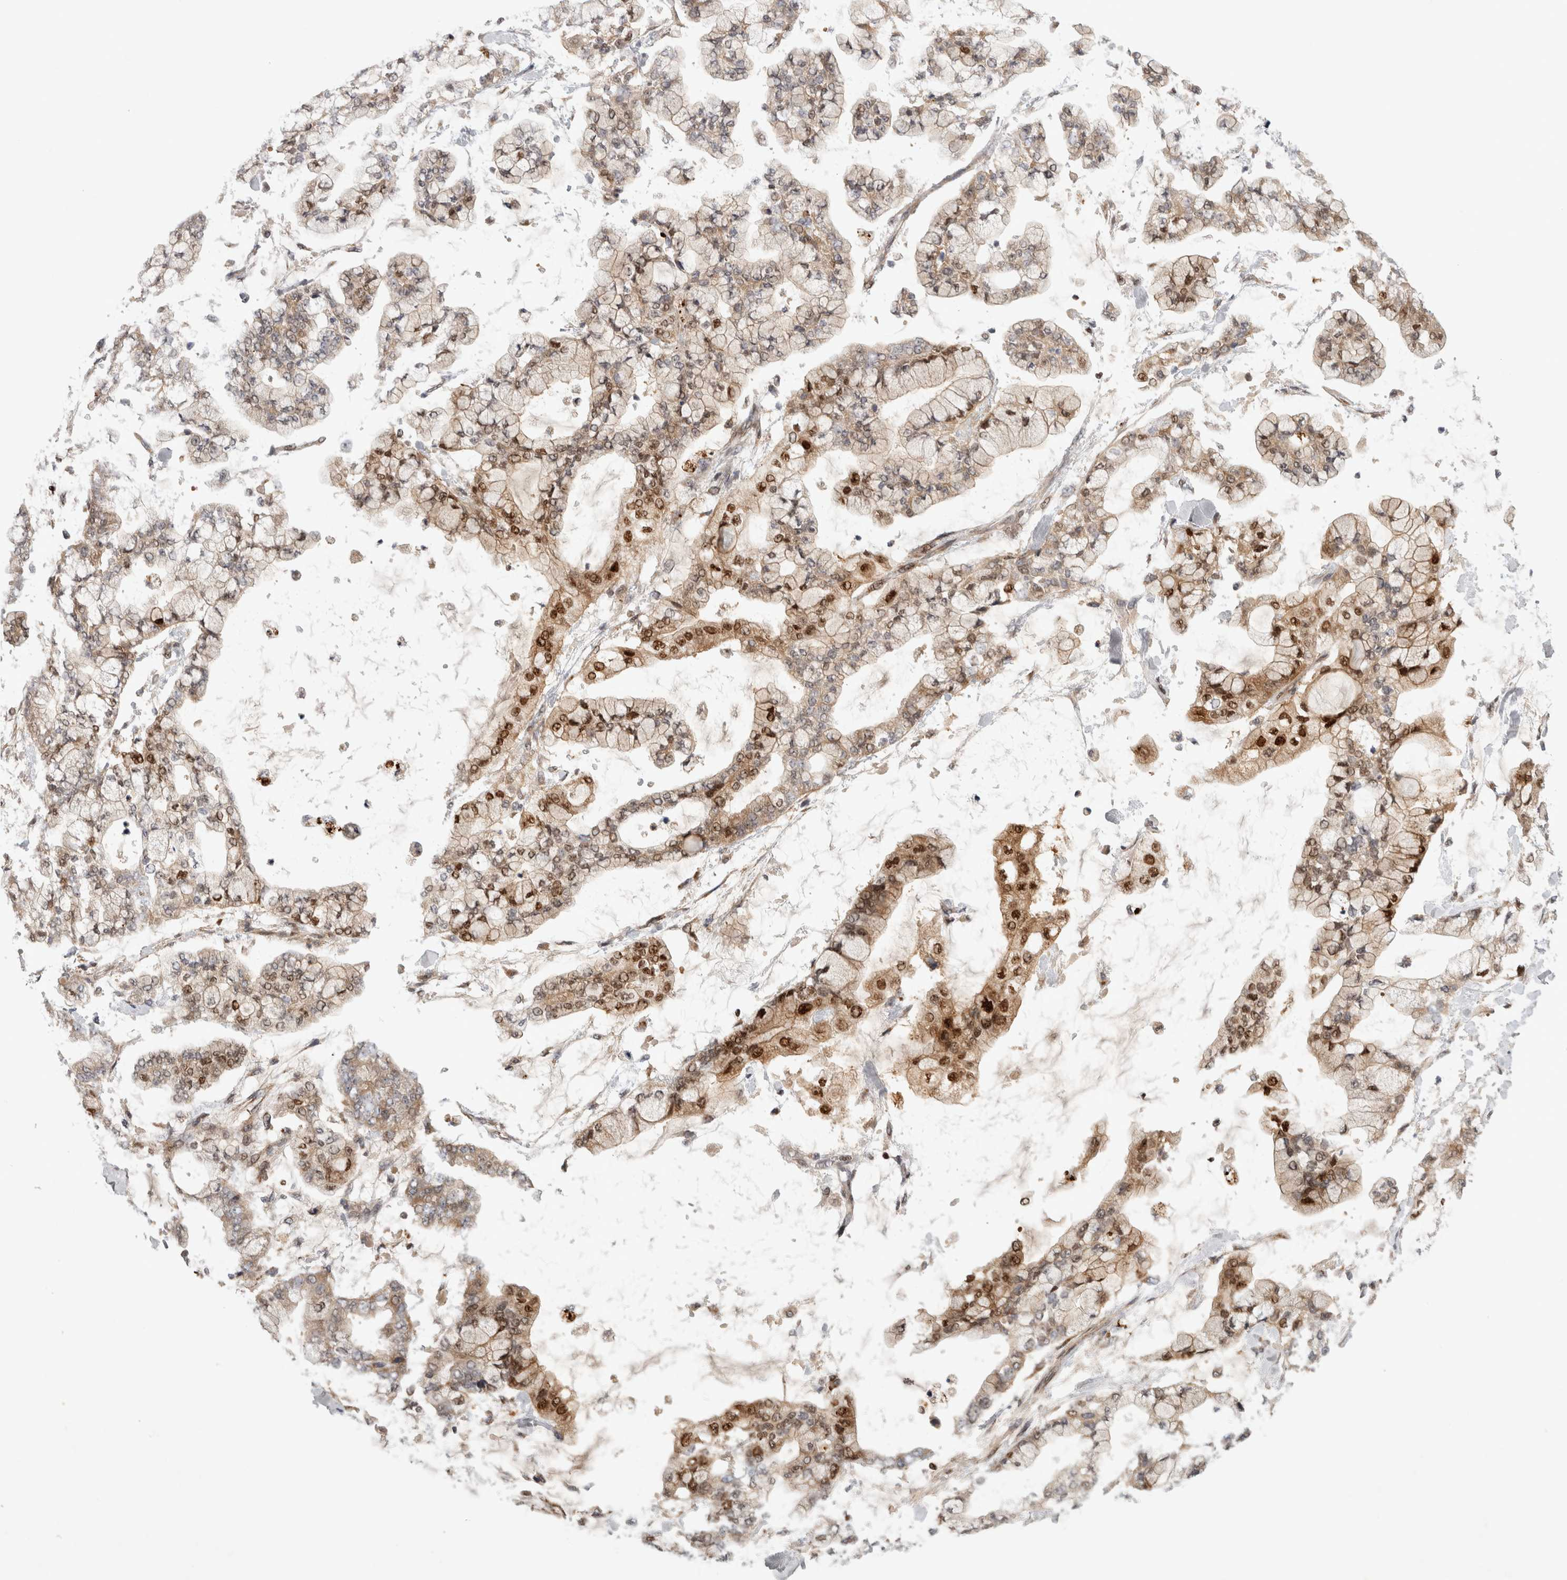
{"staining": {"intensity": "moderate", "quantity": ">75%", "location": "cytoplasmic/membranous,nuclear"}, "tissue": "stomach cancer", "cell_type": "Tumor cells", "image_type": "cancer", "snomed": [{"axis": "morphology", "description": "Normal tissue, NOS"}, {"axis": "morphology", "description": "Adenocarcinoma, NOS"}, {"axis": "topography", "description": "Stomach, upper"}, {"axis": "topography", "description": "Stomach"}], "caption": "IHC staining of stomach adenocarcinoma, which exhibits medium levels of moderate cytoplasmic/membranous and nuclear expression in approximately >75% of tumor cells indicating moderate cytoplasmic/membranous and nuclear protein staining. The staining was performed using DAB (3,3'-diaminobenzidine) (brown) for protein detection and nuclei were counterstained in hematoxylin (blue).", "gene": "KDM8", "patient": {"sex": "male", "age": 76}}